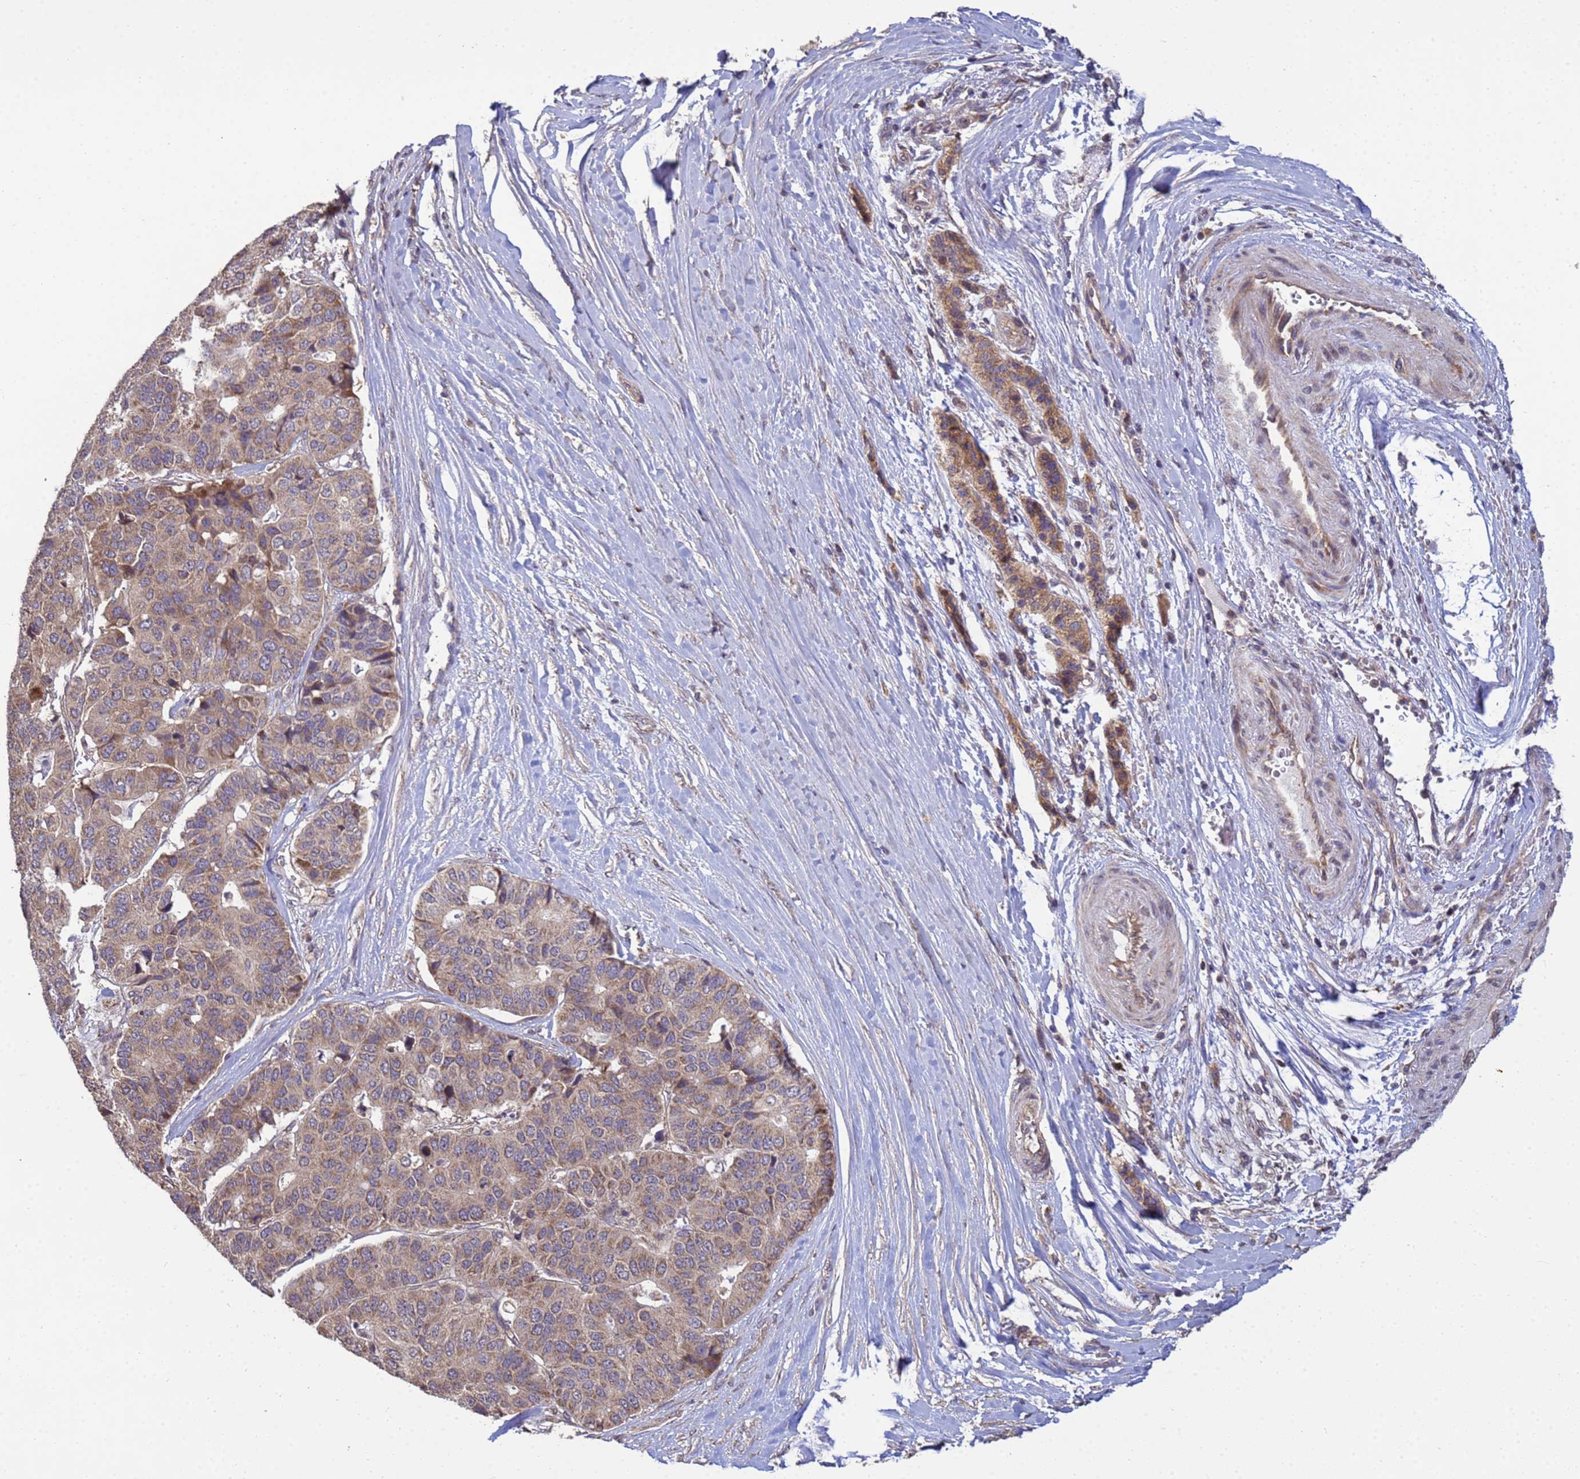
{"staining": {"intensity": "weak", "quantity": ">75%", "location": "cytoplasmic/membranous"}, "tissue": "pancreatic cancer", "cell_type": "Tumor cells", "image_type": "cancer", "snomed": [{"axis": "morphology", "description": "Adenocarcinoma, NOS"}, {"axis": "topography", "description": "Pancreas"}], "caption": "Immunohistochemistry (DAB) staining of pancreatic cancer (adenocarcinoma) reveals weak cytoplasmic/membranous protein positivity in about >75% of tumor cells.", "gene": "P2RX7", "patient": {"sex": "male", "age": 50}}